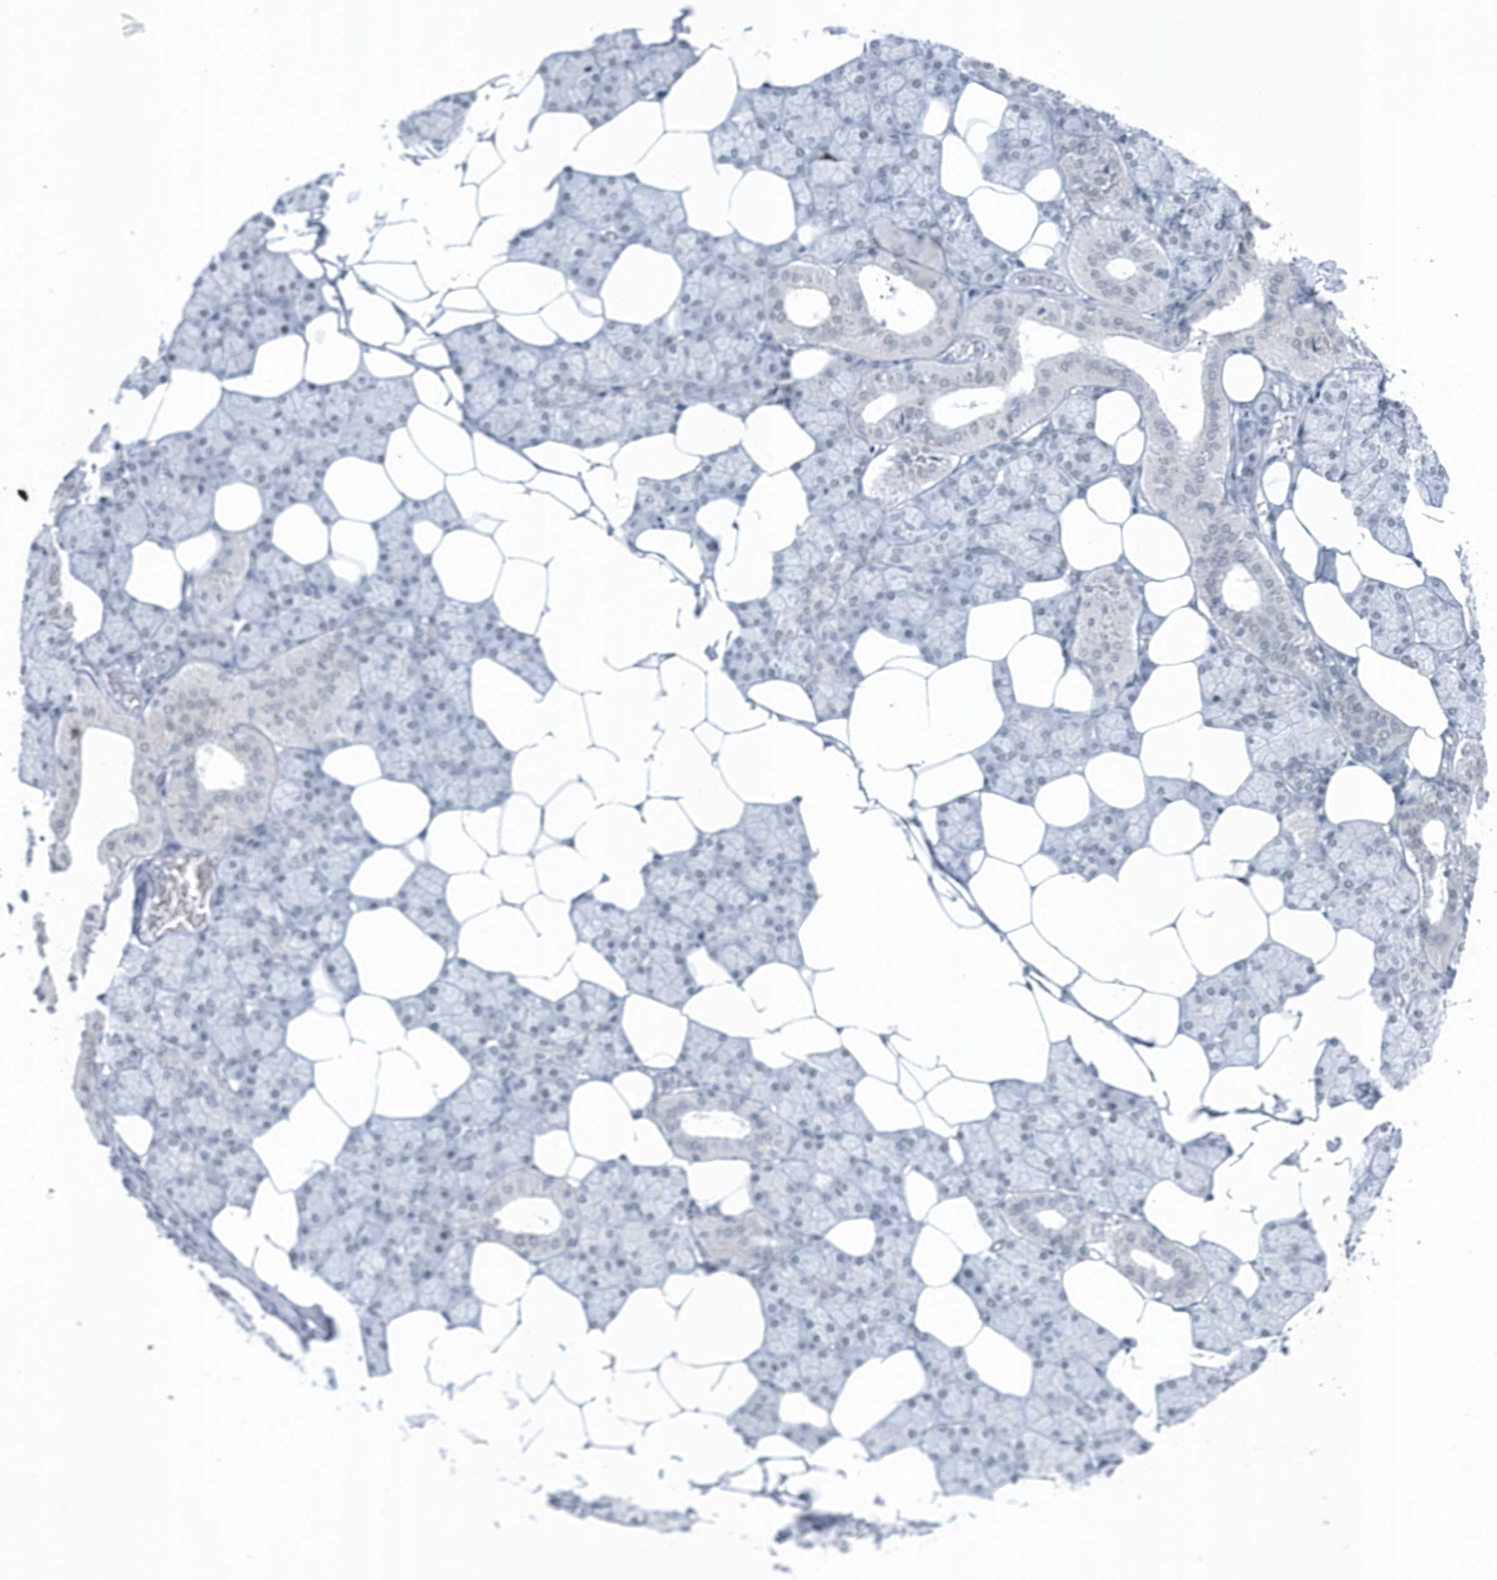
{"staining": {"intensity": "weak", "quantity": "<25%", "location": "nuclear"}, "tissue": "salivary gland", "cell_type": "Glandular cells", "image_type": "normal", "snomed": [{"axis": "morphology", "description": "Normal tissue, NOS"}, {"axis": "topography", "description": "Salivary gland"}], "caption": "DAB immunohistochemical staining of unremarkable human salivary gland reveals no significant positivity in glandular cells. The staining is performed using DAB brown chromogen with nuclei counter-stained in using hematoxylin.", "gene": "FIP1L1", "patient": {"sex": "male", "age": 62}}